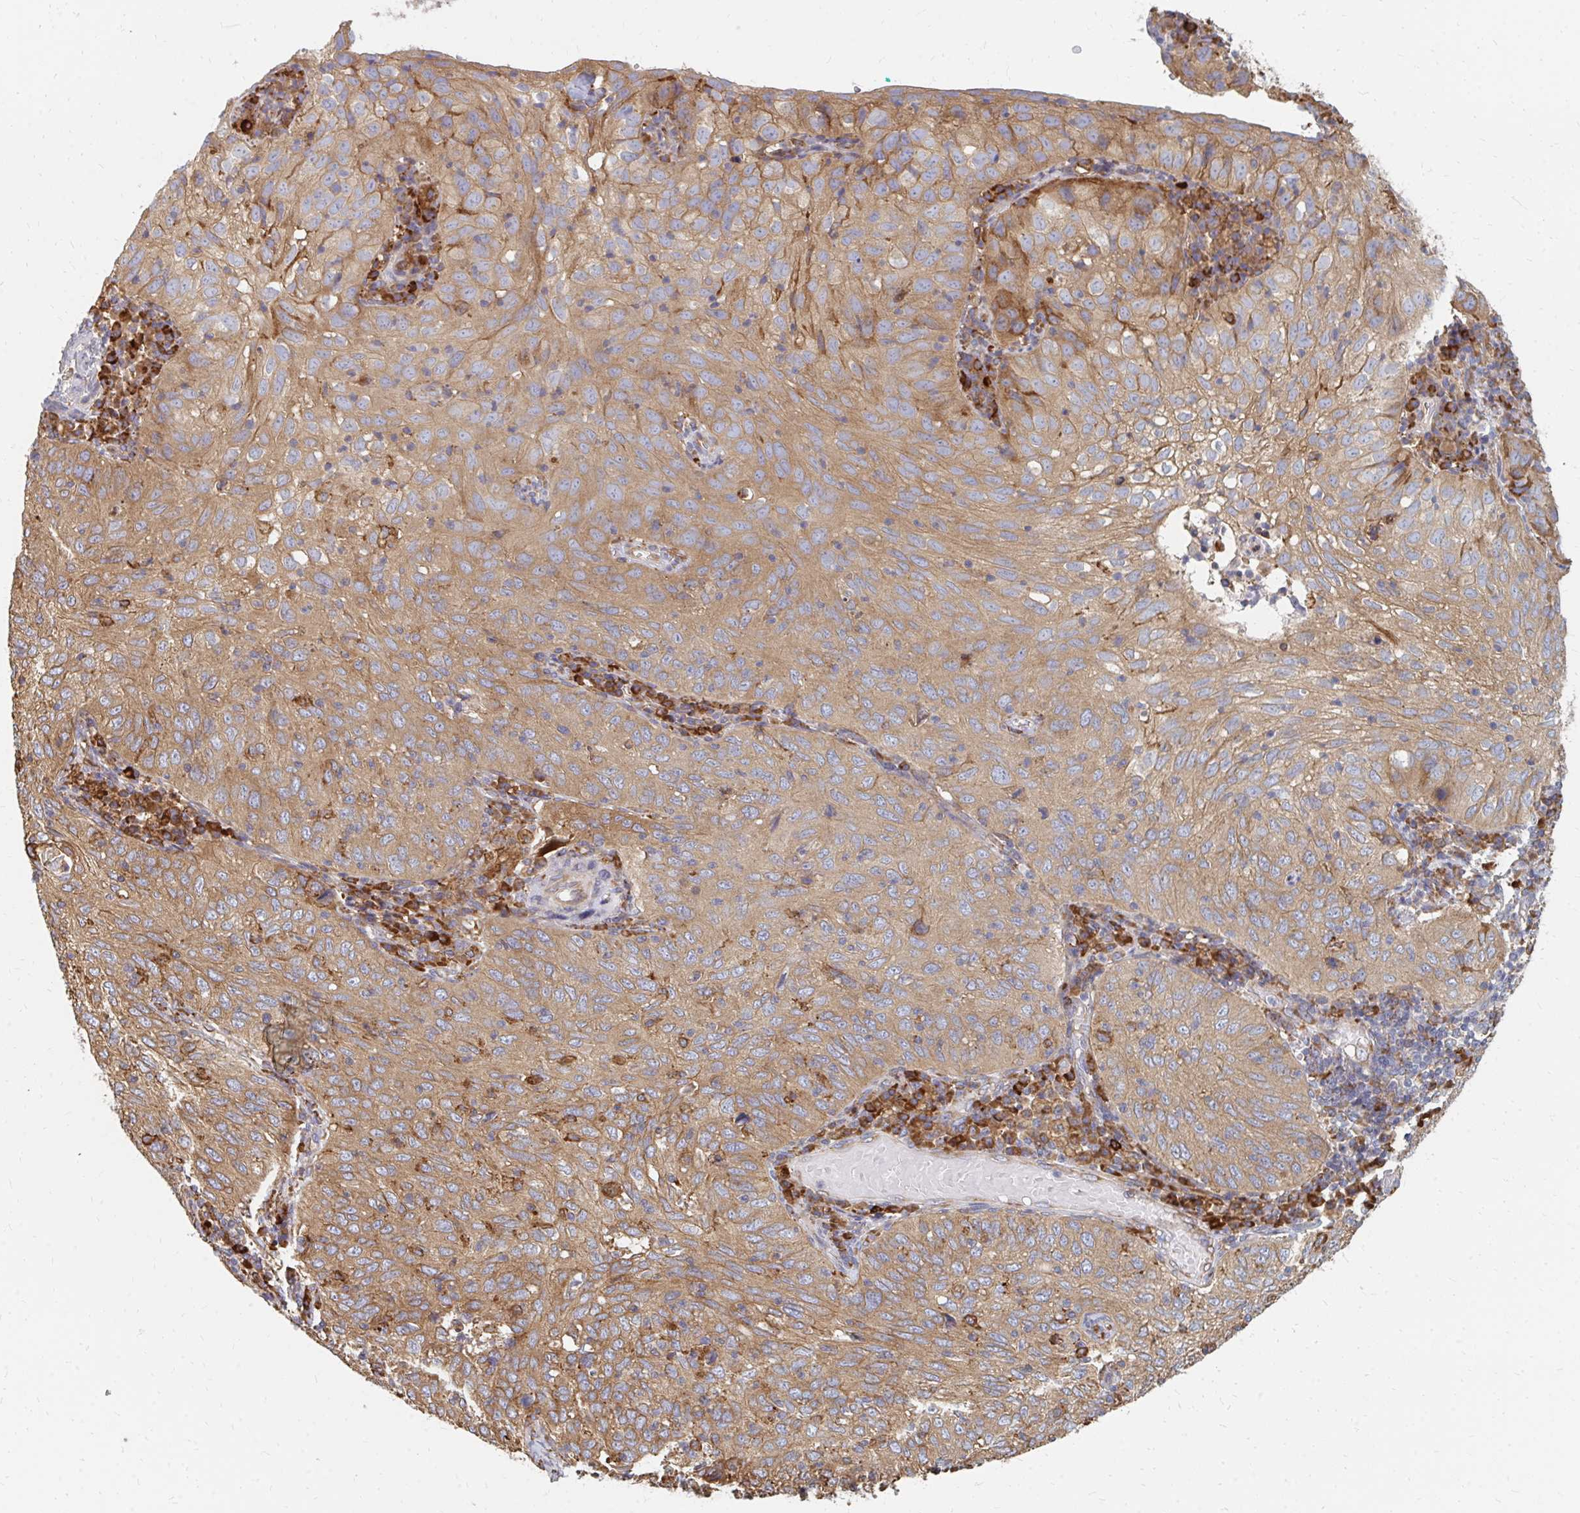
{"staining": {"intensity": "moderate", "quantity": ">75%", "location": "cytoplasmic/membranous"}, "tissue": "cervical cancer", "cell_type": "Tumor cells", "image_type": "cancer", "snomed": [{"axis": "morphology", "description": "Squamous cell carcinoma, NOS"}, {"axis": "topography", "description": "Cervix"}], "caption": "Tumor cells demonstrate medium levels of moderate cytoplasmic/membranous expression in about >75% of cells in cervical squamous cell carcinoma.", "gene": "PPP1R13L", "patient": {"sex": "female", "age": 52}}